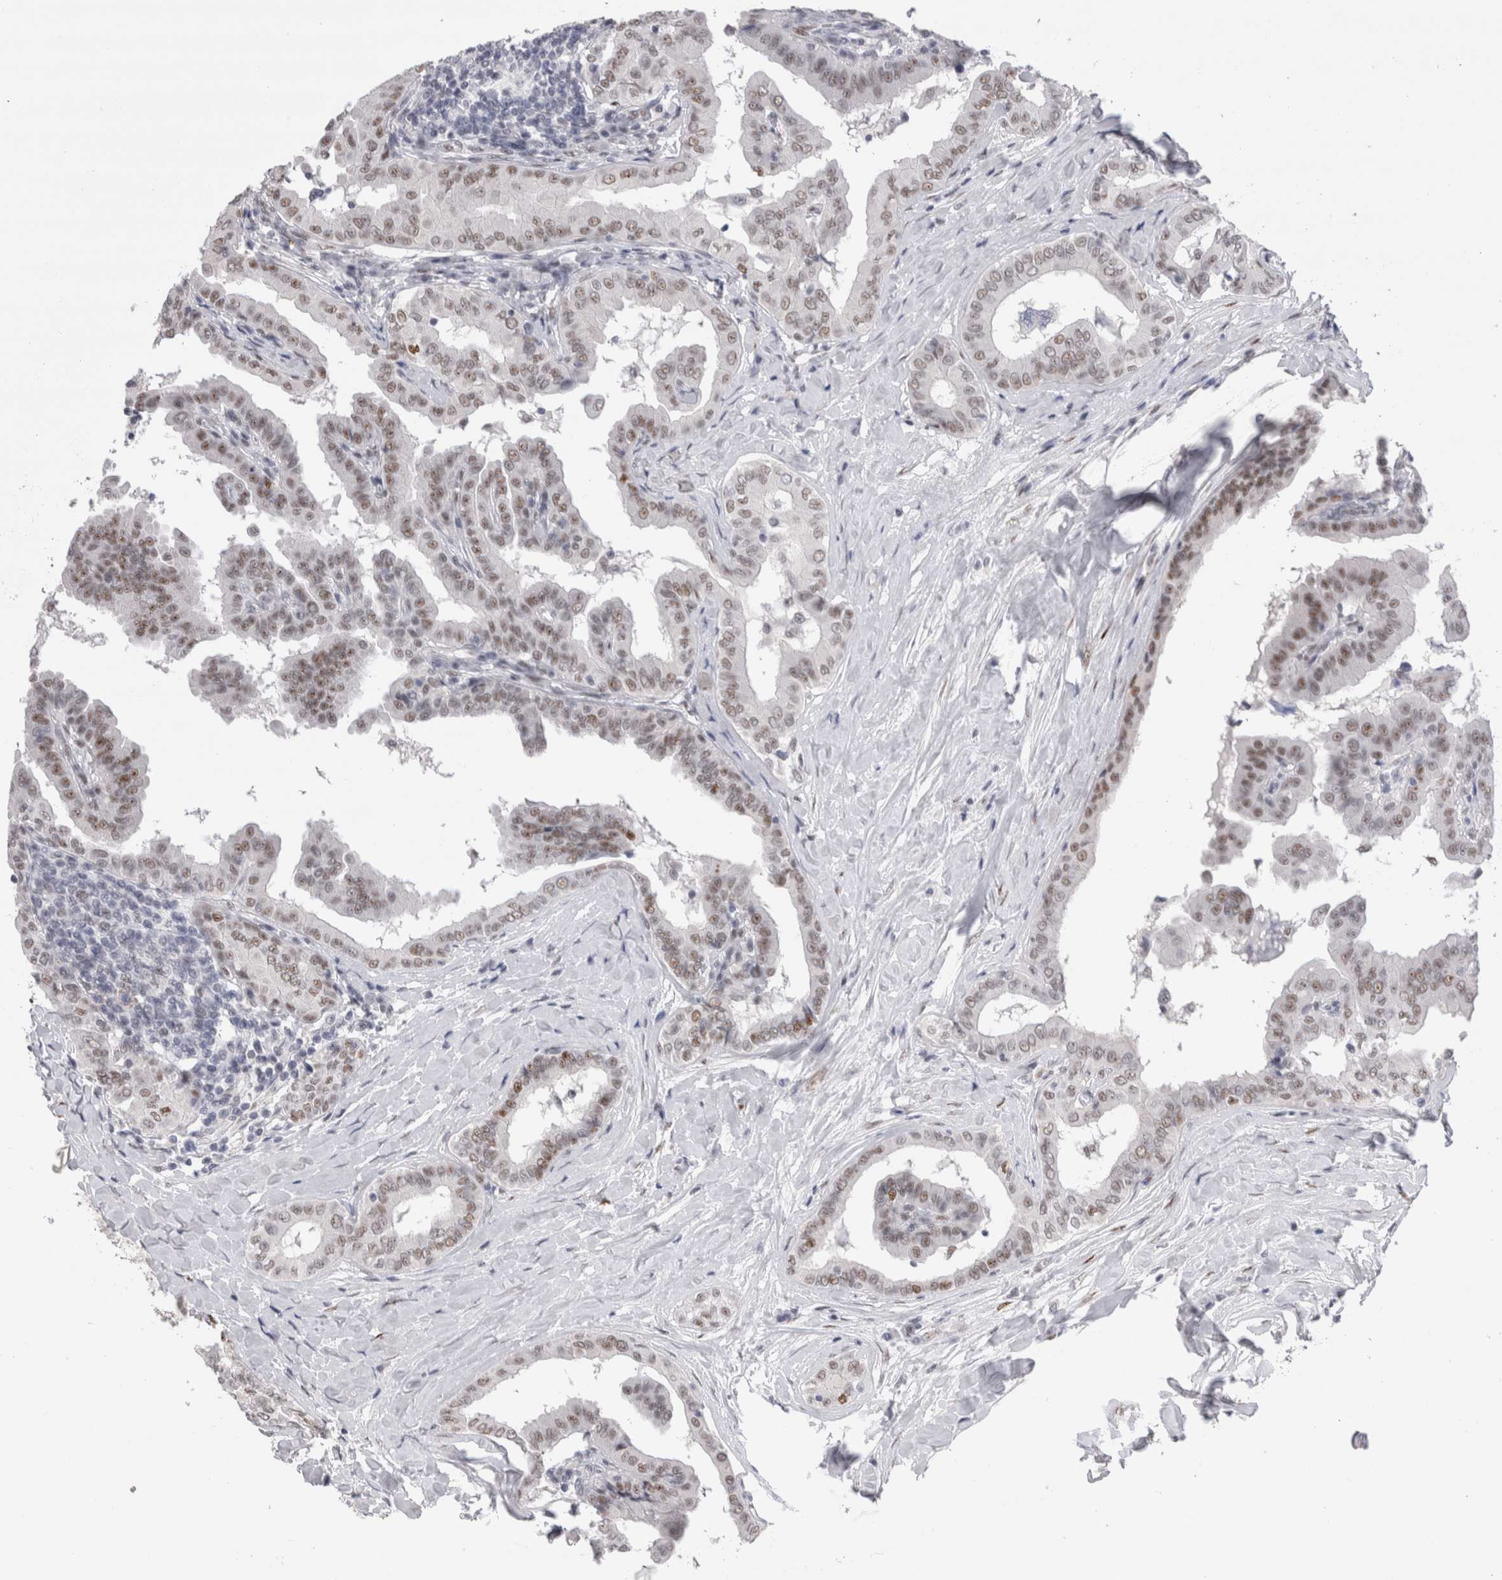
{"staining": {"intensity": "moderate", "quantity": ">75%", "location": "nuclear"}, "tissue": "thyroid cancer", "cell_type": "Tumor cells", "image_type": "cancer", "snomed": [{"axis": "morphology", "description": "Papillary adenocarcinoma, NOS"}, {"axis": "topography", "description": "Thyroid gland"}], "caption": "Immunohistochemical staining of human papillary adenocarcinoma (thyroid) shows moderate nuclear protein staining in approximately >75% of tumor cells. The protein of interest is shown in brown color, while the nuclei are stained blue.", "gene": "RBM6", "patient": {"sex": "male", "age": 33}}